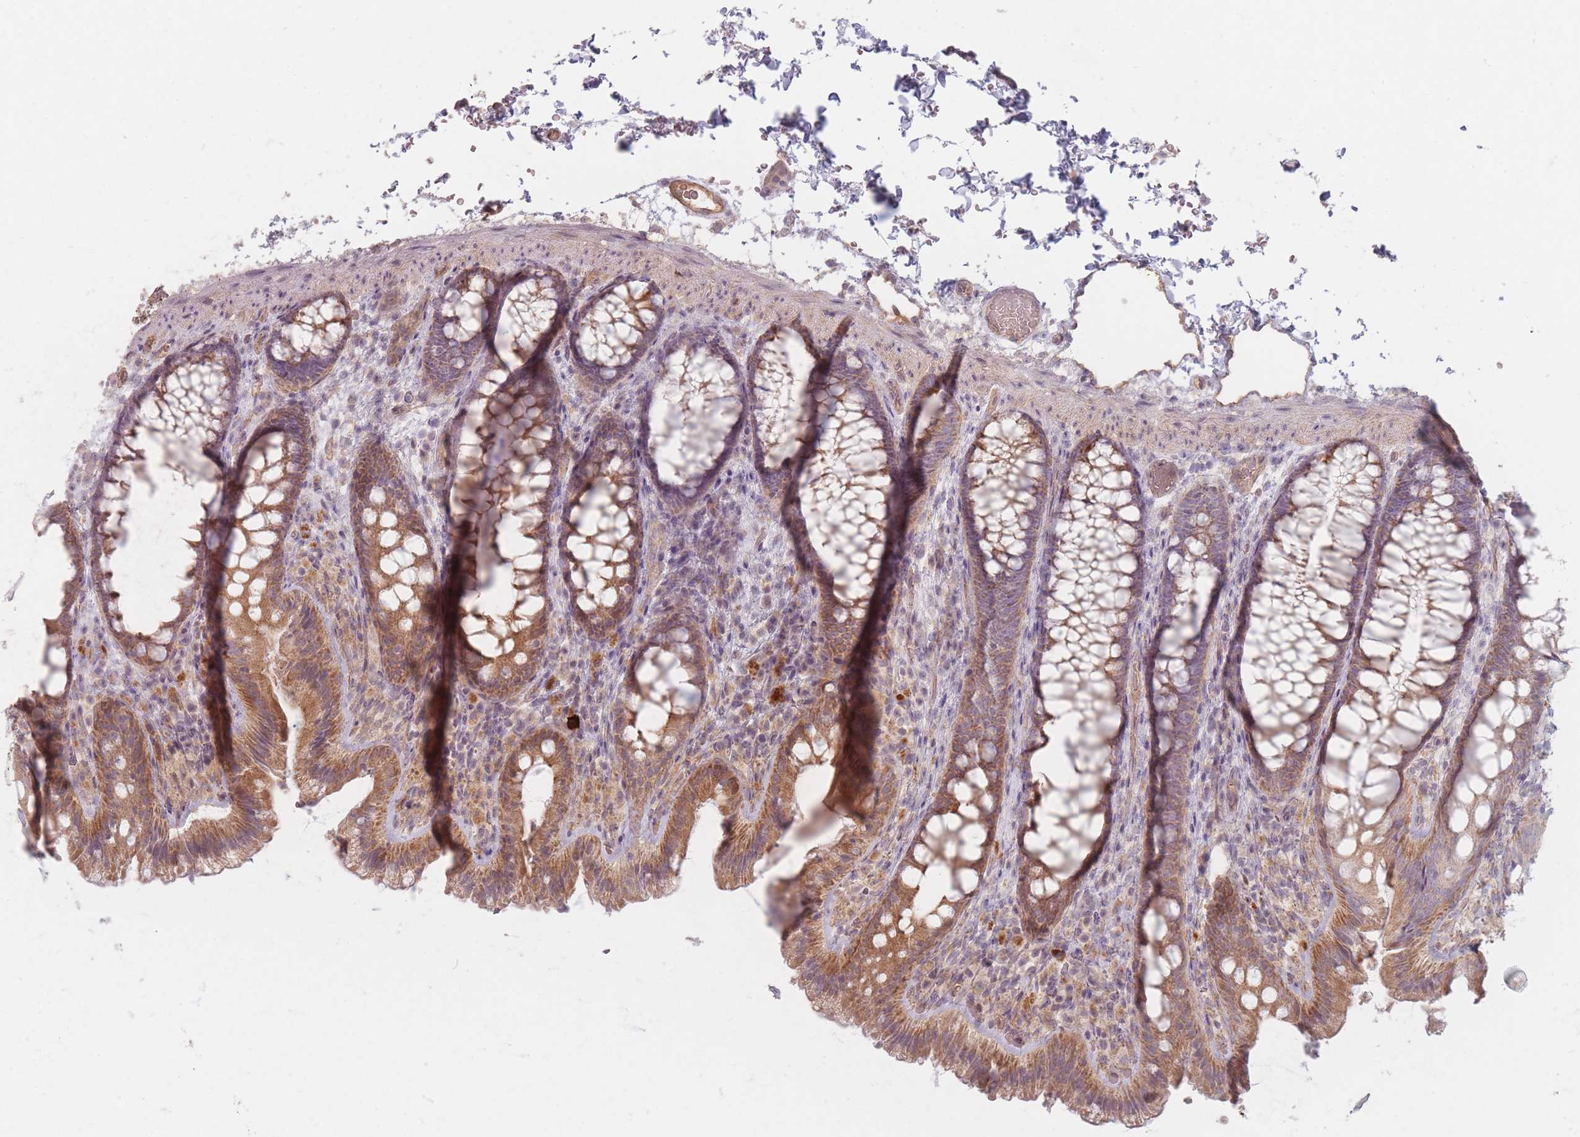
{"staining": {"intensity": "moderate", "quantity": ">75%", "location": "cytoplasmic/membranous"}, "tissue": "colon", "cell_type": "Endothelial cells", "image_type": "normal", "snomed": [{"axis": "morphology", "description": "Normal tissue, NOS"}, {"axis": "topography", "description": "Colon"}], "caption": "Protein expression by IHC demonstrates moderate cytoplasmic/membranous expression in approximately >75% of endothelial cells in normal colon.", "gene": "CHCHD7", "patient": {"sex": "male", "age": 46}}